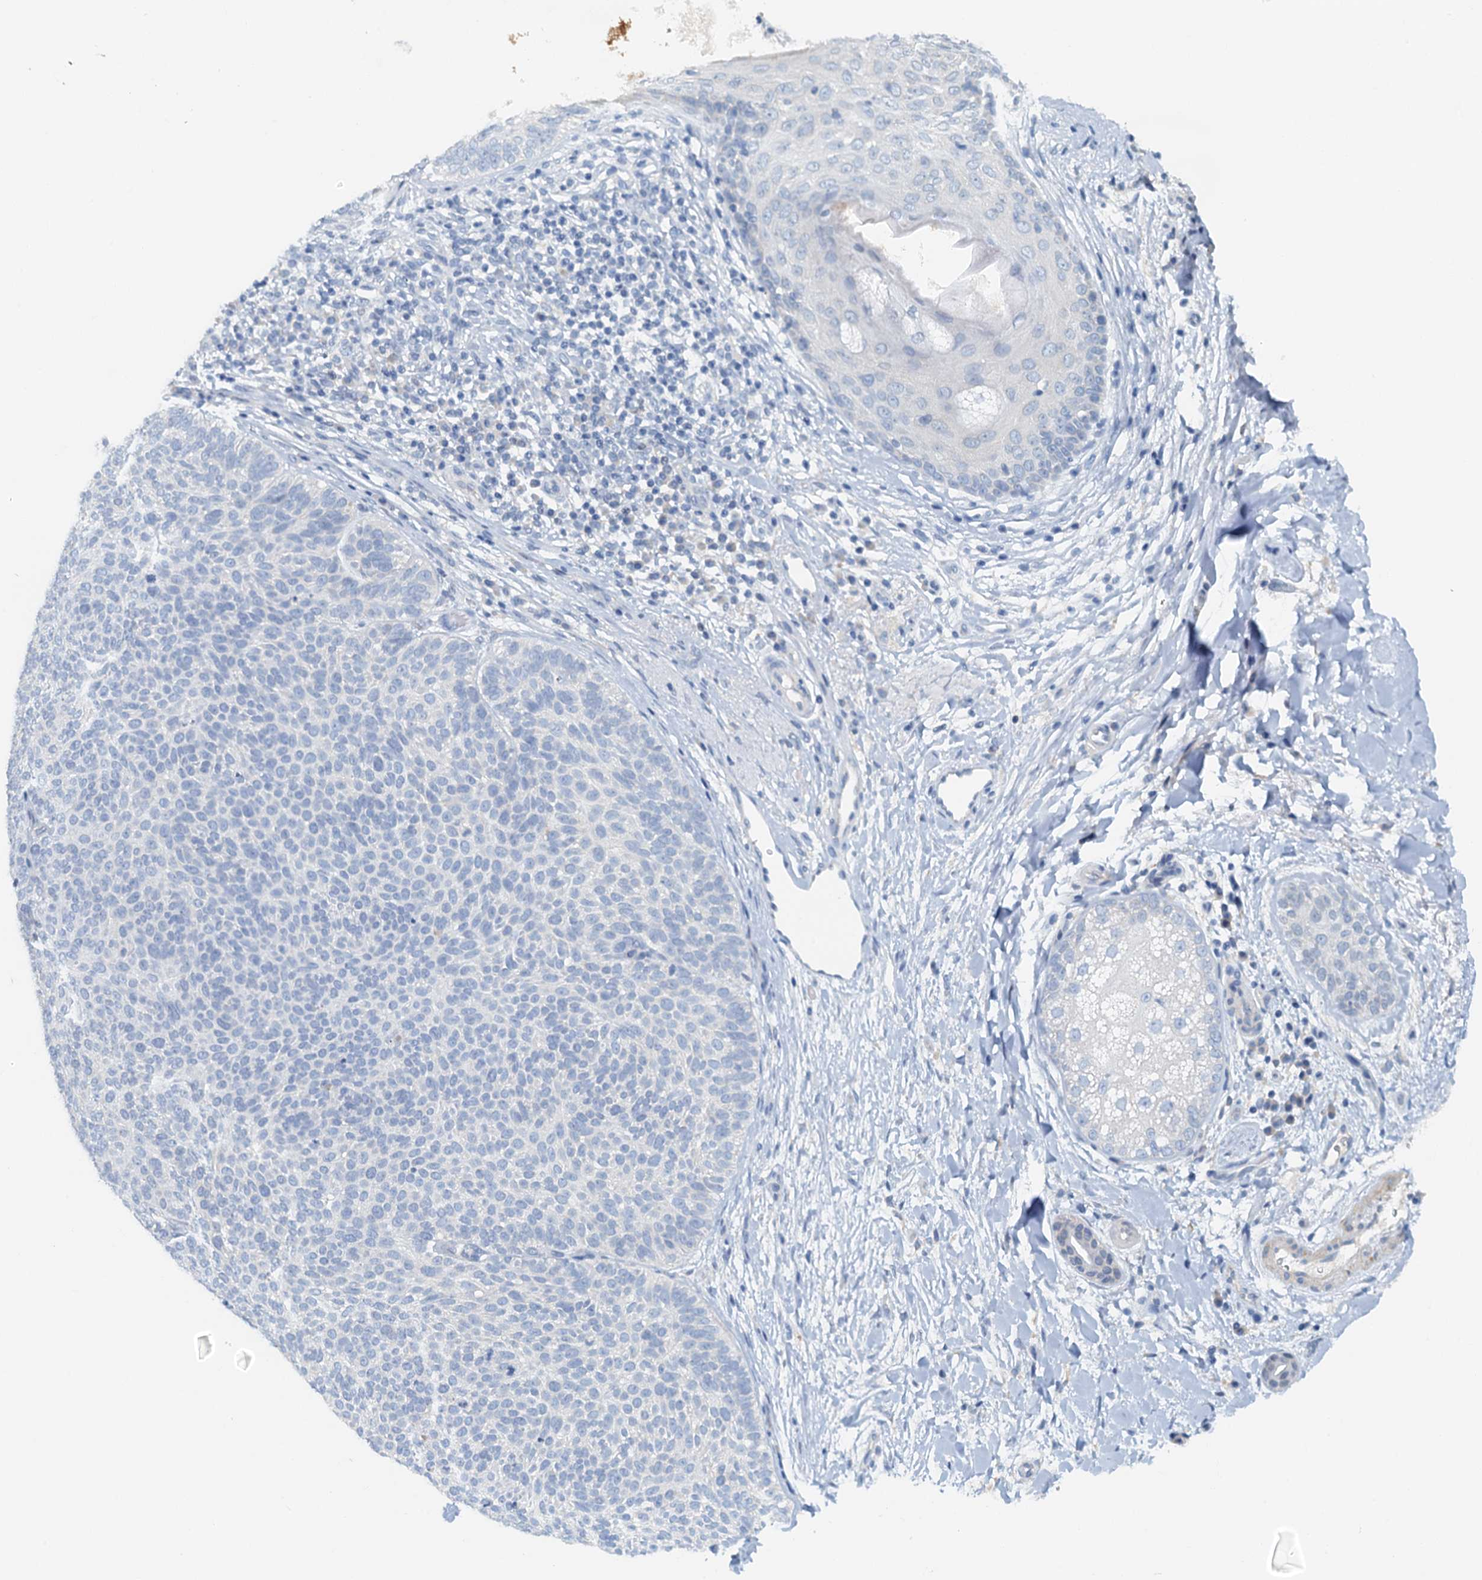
{"staining": {"intensity": "negative", "quantity": "none", "location": "none"}, "tissue": "skin cancer", "cell_type": "Tumor cells", "image_type": "cancer", "snomed": [{"axis": "morphology", "description": "Basal cell carcinoma"}, {"axis": "topography", "description": "Skin"}], "caption": "Immunohistochemical staining of skin cancer shows no significant expression in tumor cells.", "gene": "DTD1", "patient": {"sex": "male", "age": 85}}